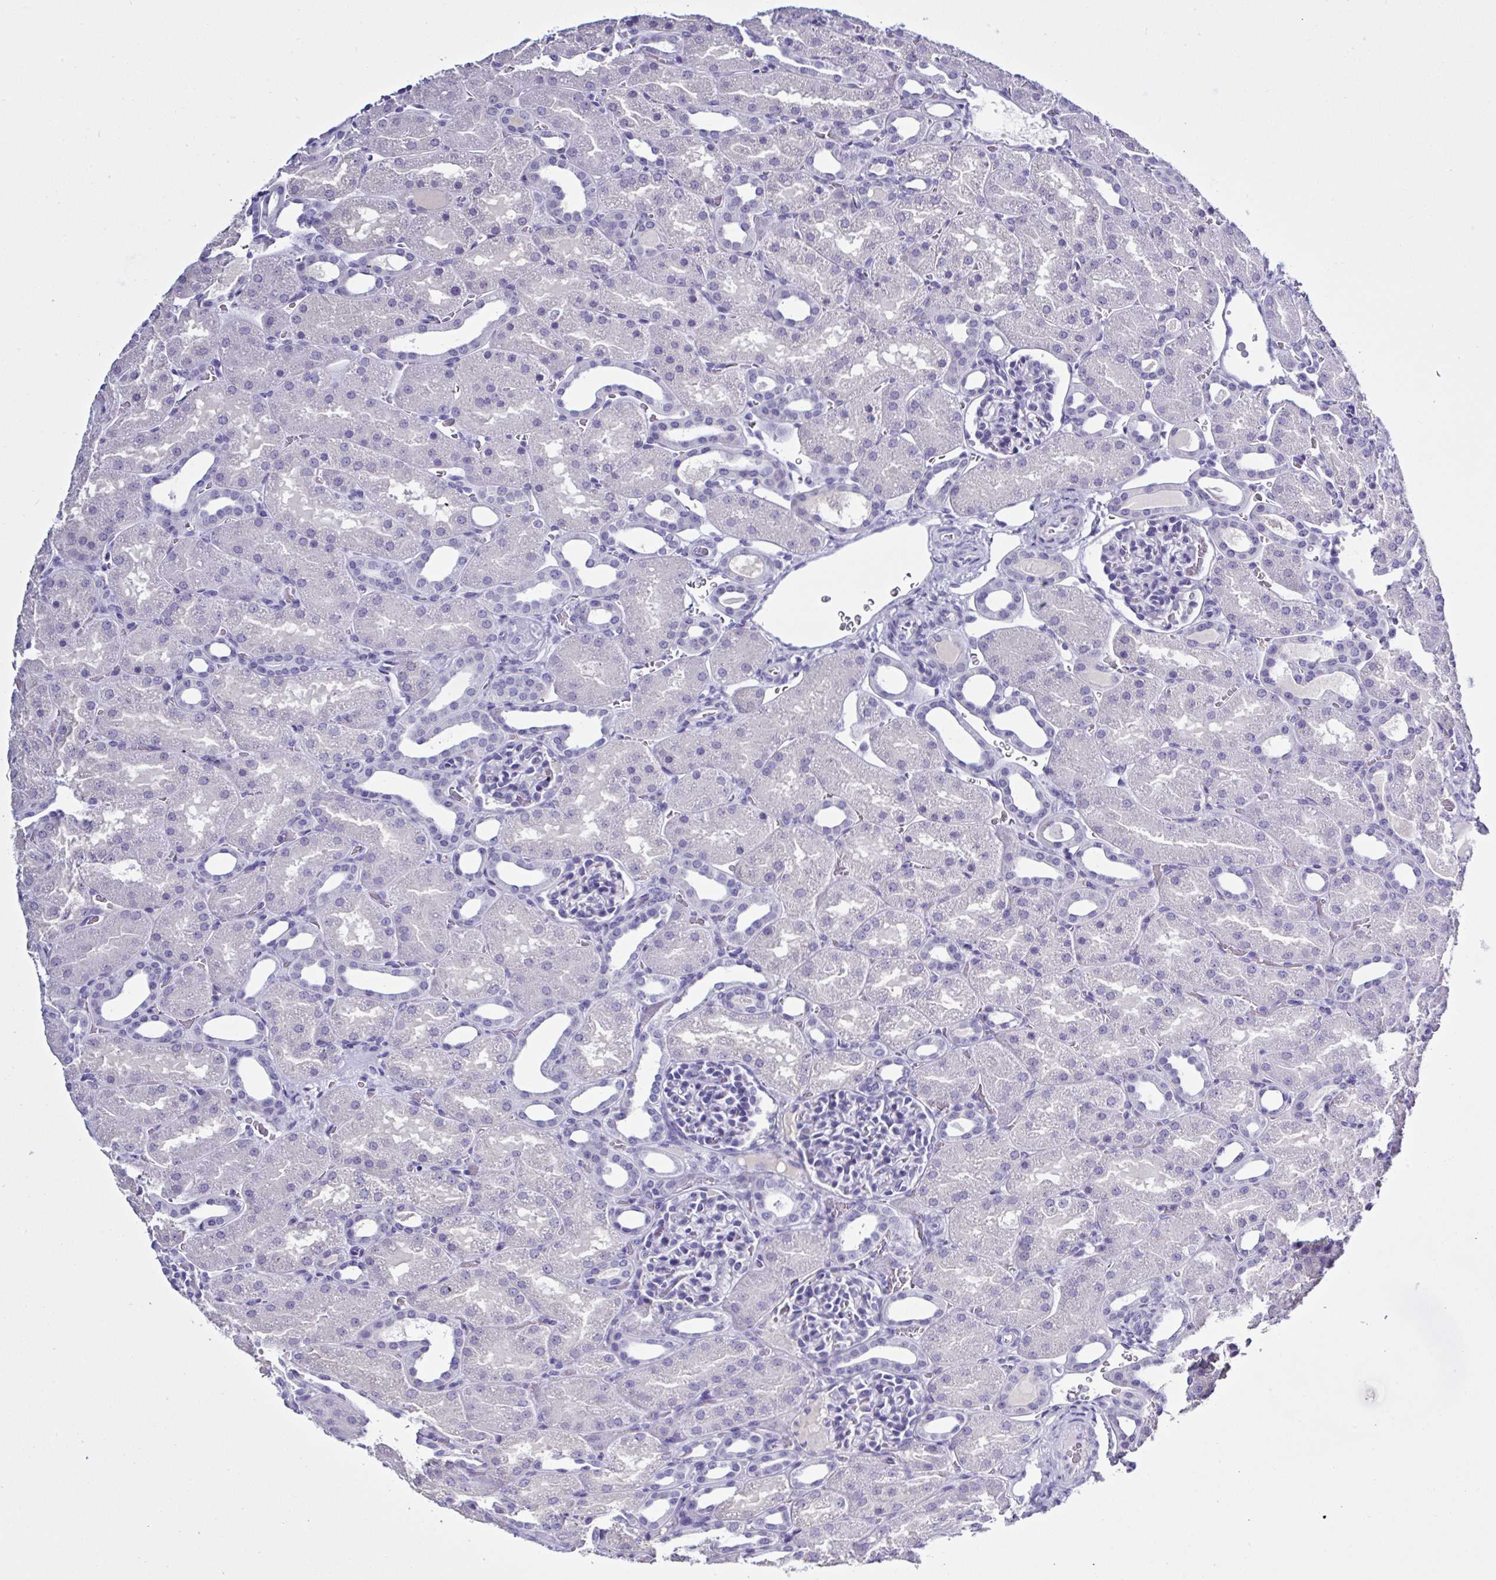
{"staining": {"intensity": "negative", "quantity": "none", "location": "none"}, "tissue": "kidney", "cell_type": "Cells in glomeruli", "image_type": "normal", "snomed": [{"axis": "morphology", "description": "Normal tissue, NOS"}, {"axis": "topography", "description": "Kidney"}], "caption": "Kidney stained for a protein using IHC displays no positivity cells in glomeruli.", "gene": "USP35", "patient": {"sex": "male", "age": 2}}